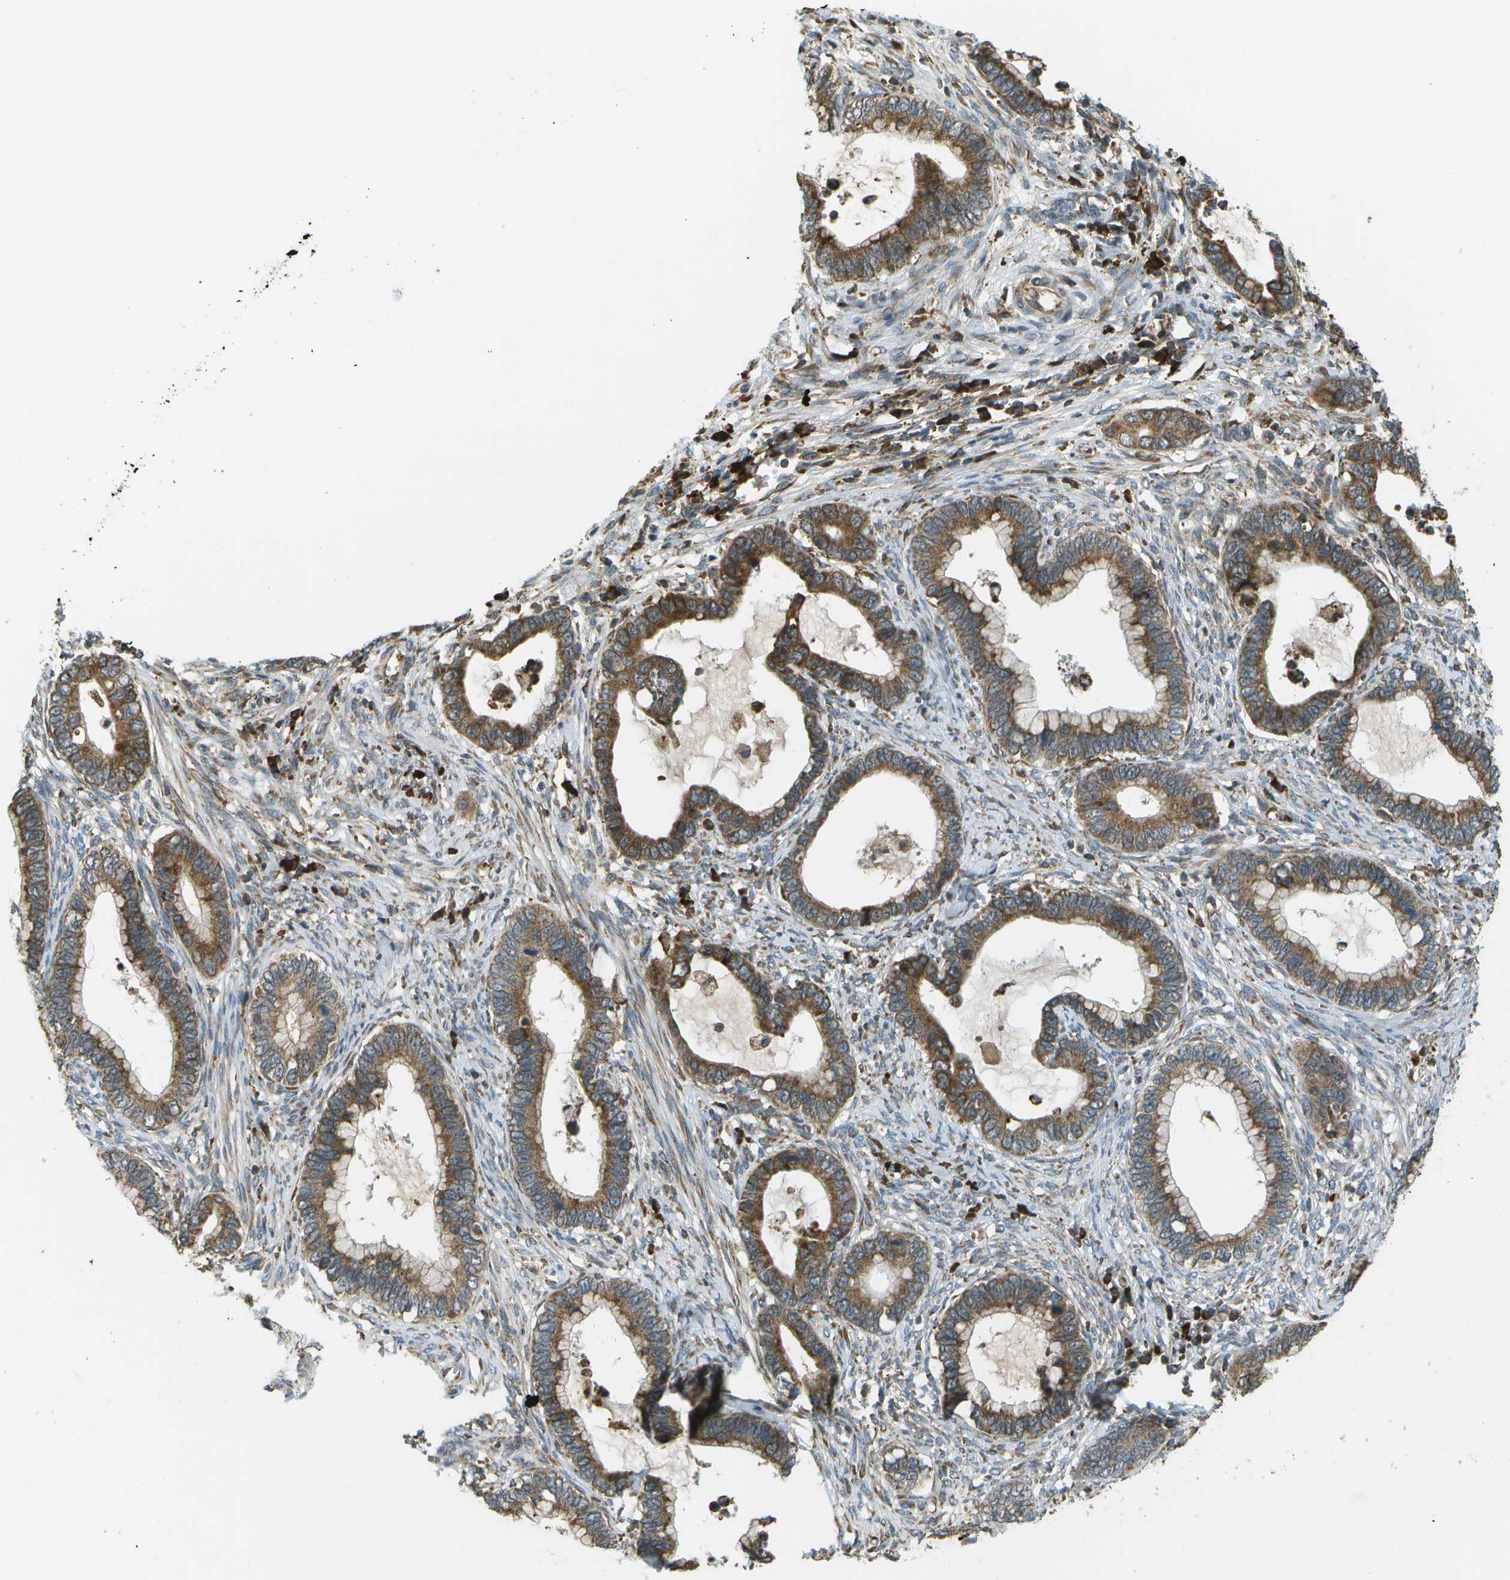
{"staining": {"intensity": "strong", "quantity": ">75%", "location": "cytoplasmic/membranous"}, "tissue": "cervical cancer", "cell_type": "Tumor cells", "image_type": "cancer", "snomed": [{"axis": "morphology", "description": "Adenocarcinoma, NOS"}, {"axis": "topography", "description": "Cervix"}], "caption": "Cervical cancer stained with a brown dye exhibits strong cytoplasmic/membranous positive positivity in approximately >75% of tumor cells.", "gene": "USP30", "patient": {"sex": "female", "age": 44}}